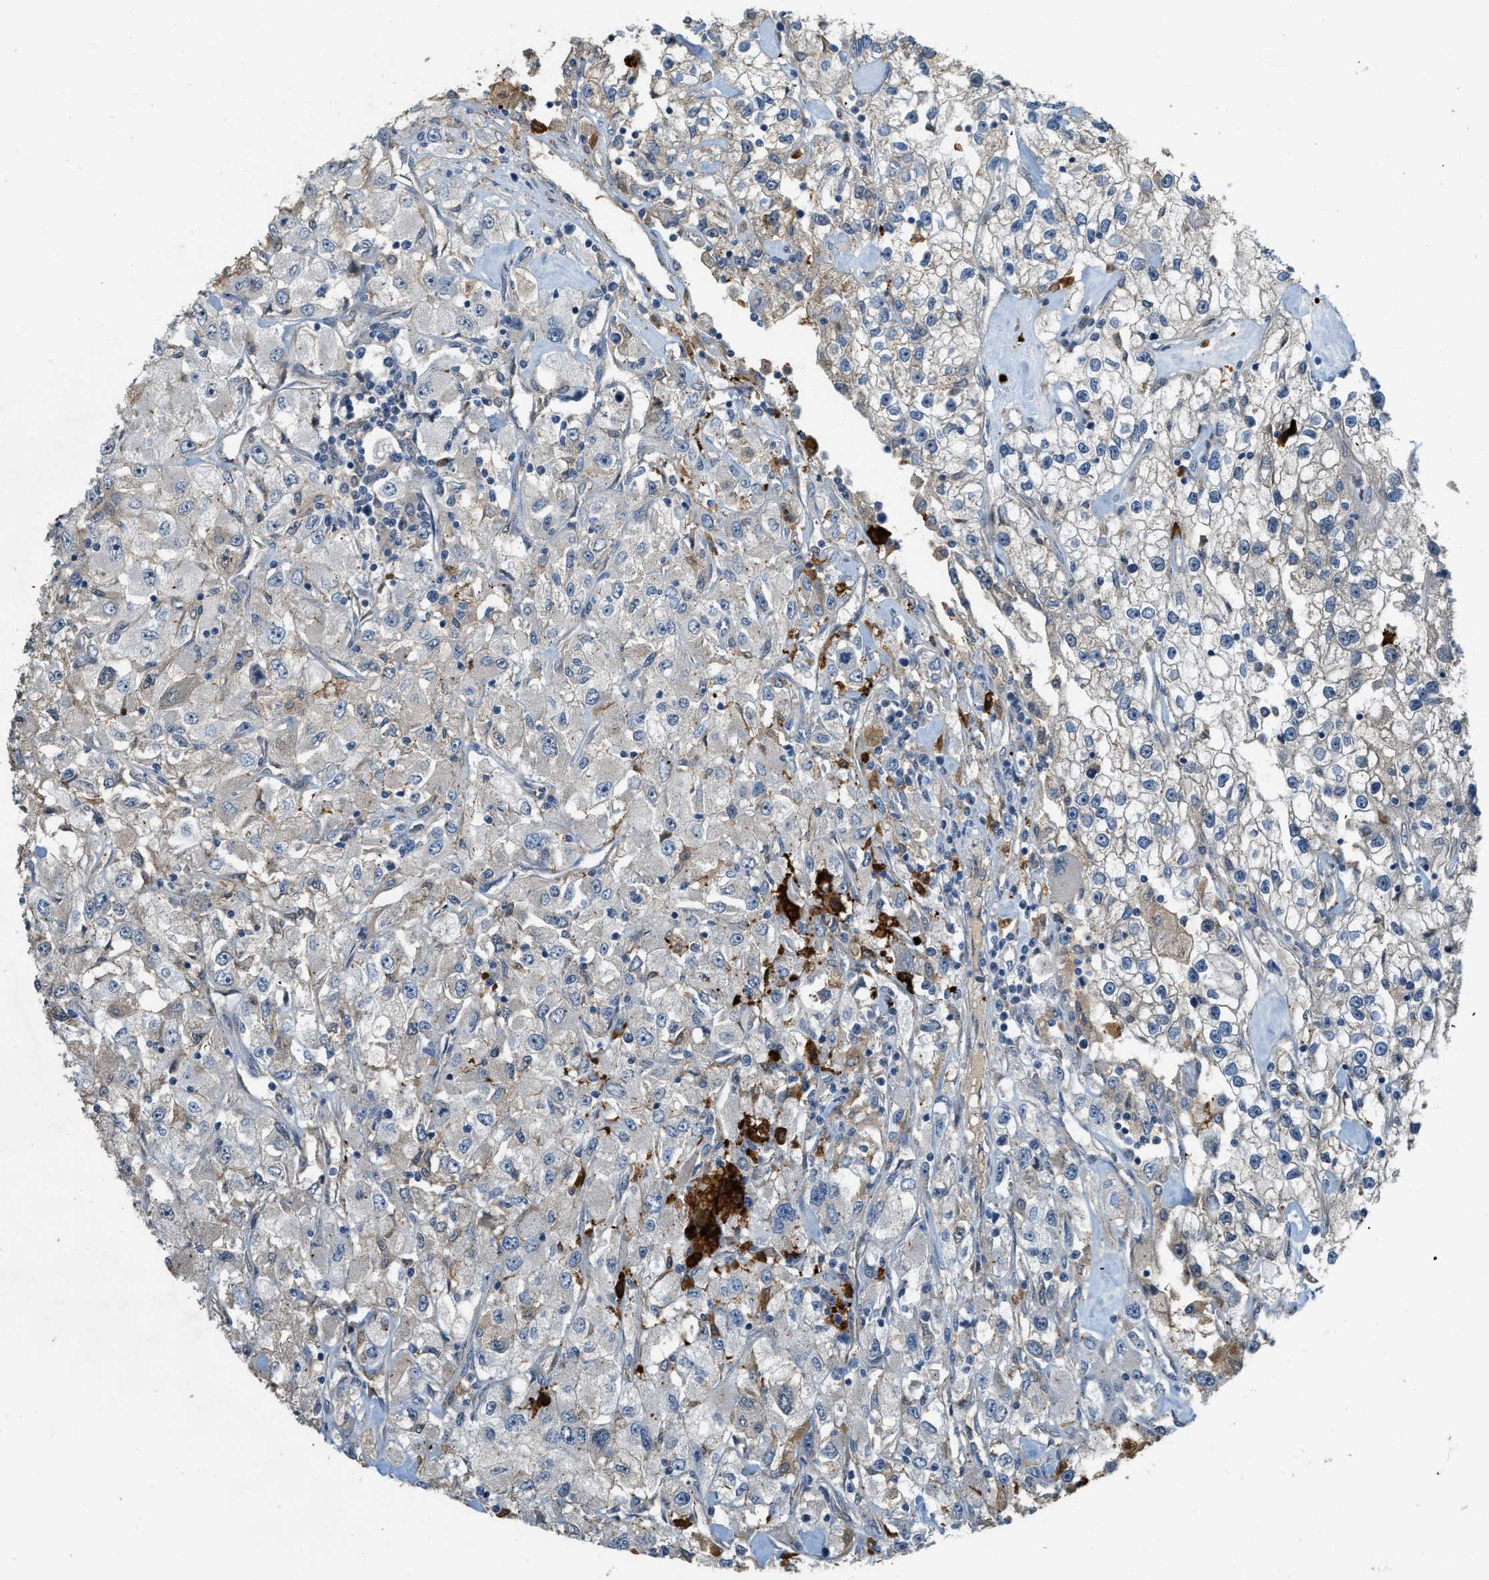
{"staining": {"intensity": "negative", "quantity": "none", "location": "none"}, "tissue": "renal cancer", "cell_type": "Tumor cells", "image_type": "cancer", "snomed": [{"axis": "morphology", "description": "Adenocarcinoma, NOS"}, {"axis": "topography", "description": "Kidney"}], "caption": "Histopathology image shows no significant protein positivity in tumor cells of renal adenocarcinoma.", "gene": "CFLAR", "patient": {"sex": "female", "age": 52}}